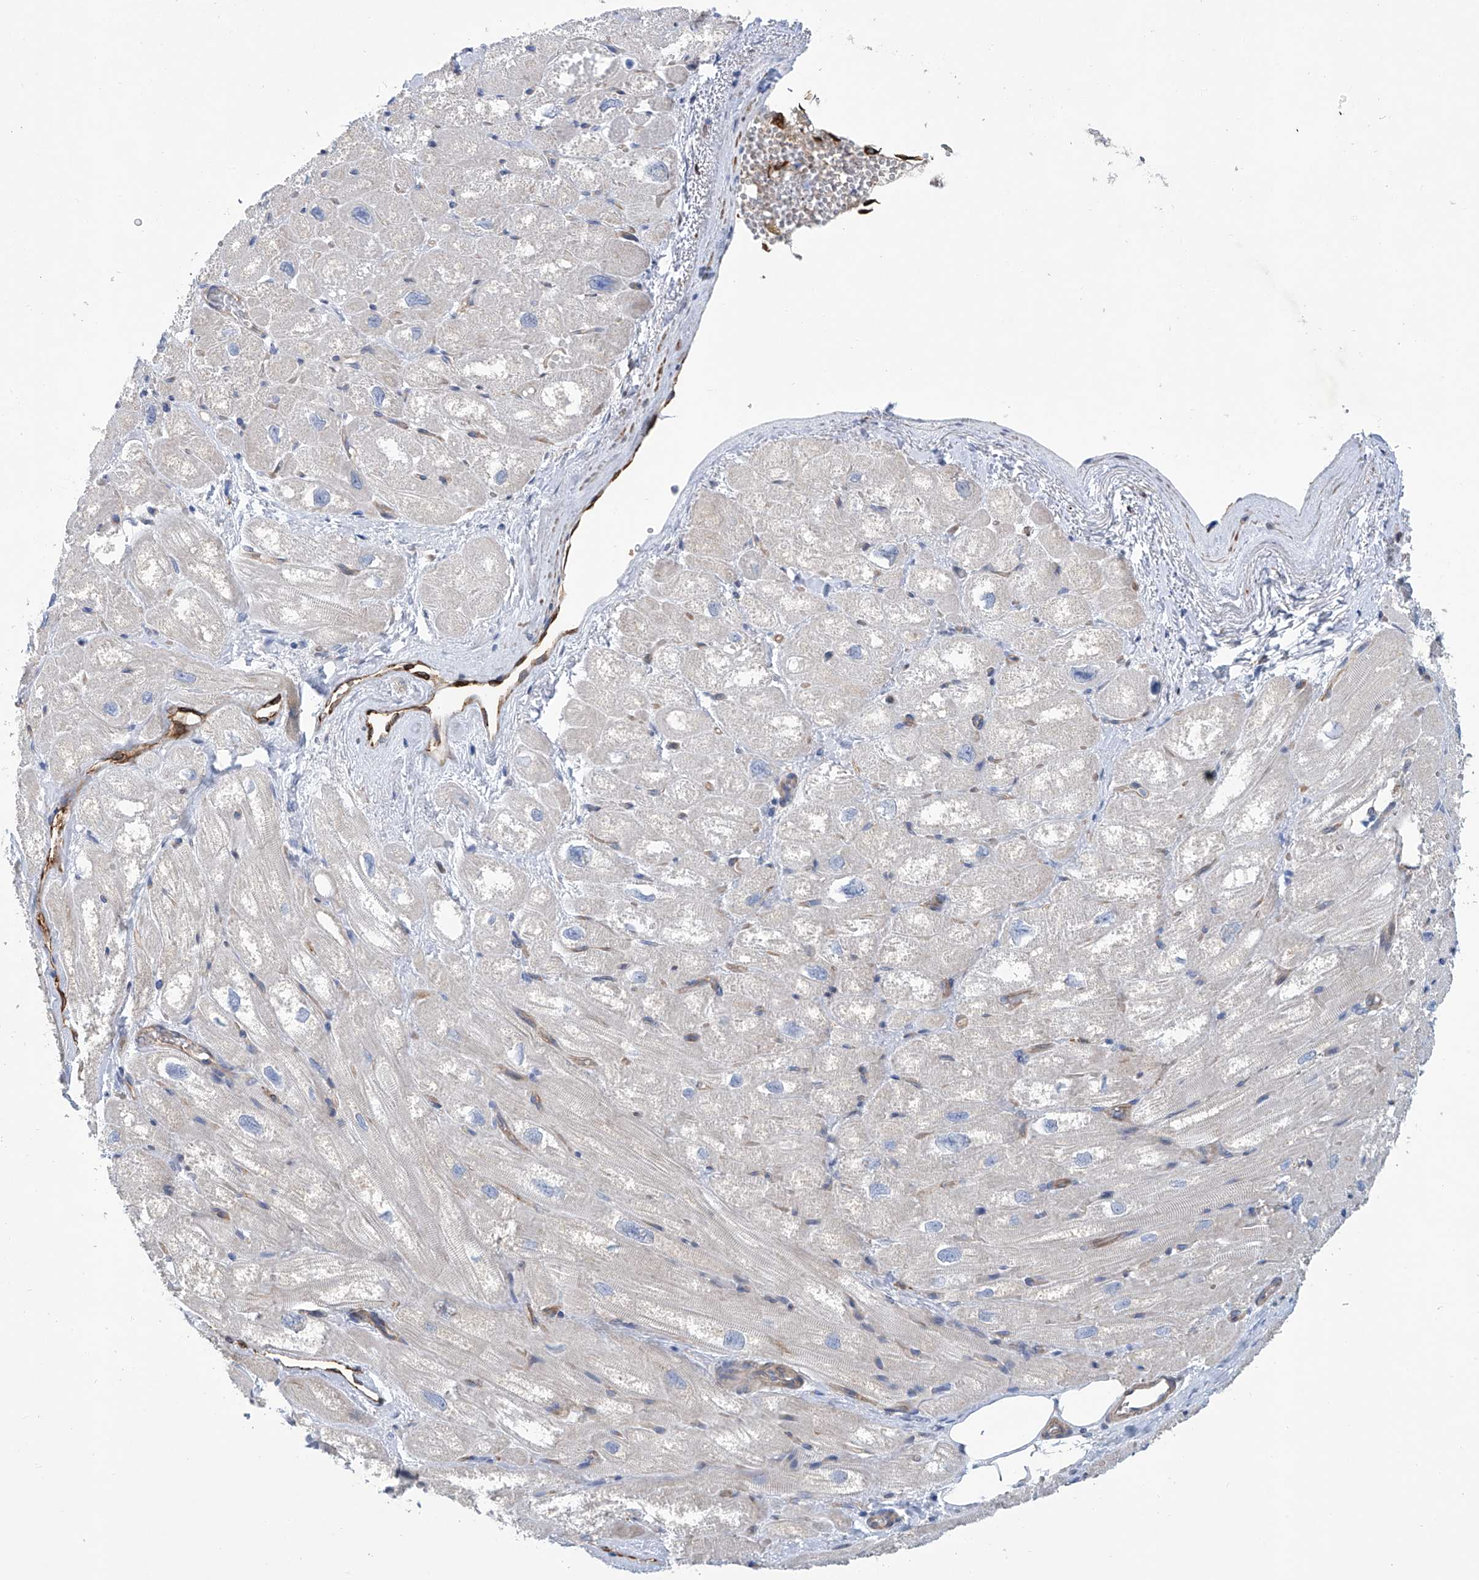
{"staining": {"intensity": "weak", "quantity": "<25%", "location": "cytoplasmic/membranous"}, "tissue": "heart muscle", "cell_type": "Cardiomyocytes", "image_type": "normal", "snomed": [{"axis": "morphology", "description": "Normal tissue, NOS"}, {"axis": "topography", "description": "Heart"}], "caption": "An immunohistochemistry micrograph of normal heart muscle is shown. There is no staining in cardiomyocytes of heart muscle. Brightfield microscopy of immunohistochemistry (IHC) stained with DAB (3,3'-diaminobenzidine) (brown) and hematoxylin (blue), captured at high magnification.", "gene": "TNN", "patient": {"sex": "male", "age": 50}}